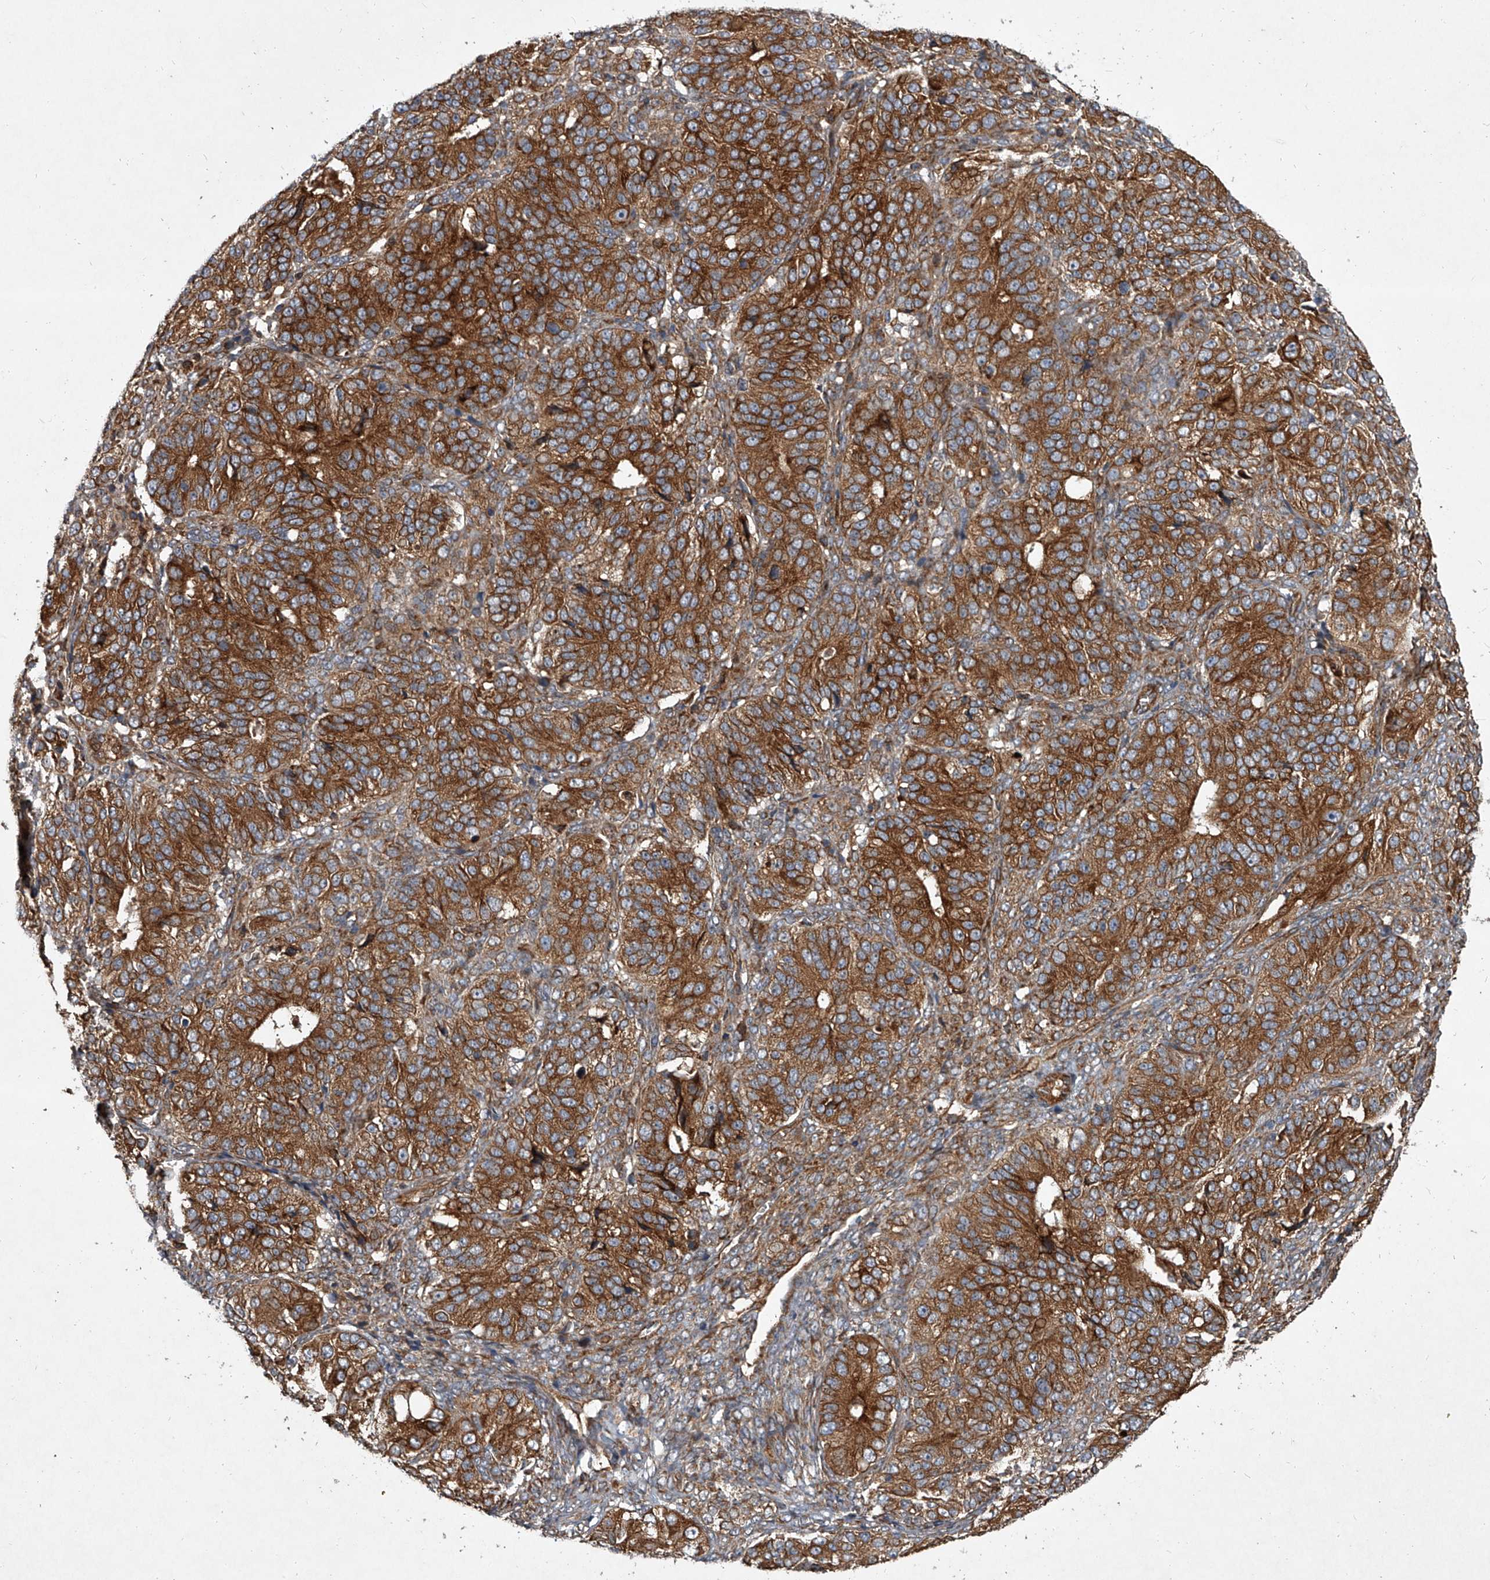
{"staining": {"intensity": "strong", "quantity": ">75%", "location": "cytoplasmic/membranous"}, "tissue": "ovarian cancer", "cell_type": "Tumor cells", "image_type": "cancer", "snomed": [{"axis": "morphology", "description": "Carcinoma, endometroid"}, {"axis": "topography", "description": "Ovary"}], "caption": "Endometroid carcinoma (ovarian) tissue demonstrates strong cytoplasmic/membranous expression in about >75% of tumor cells, visualized by immunohistochemistry.", "gene": "EVA1C", "patient": {"sex": "female", "age": 51}}